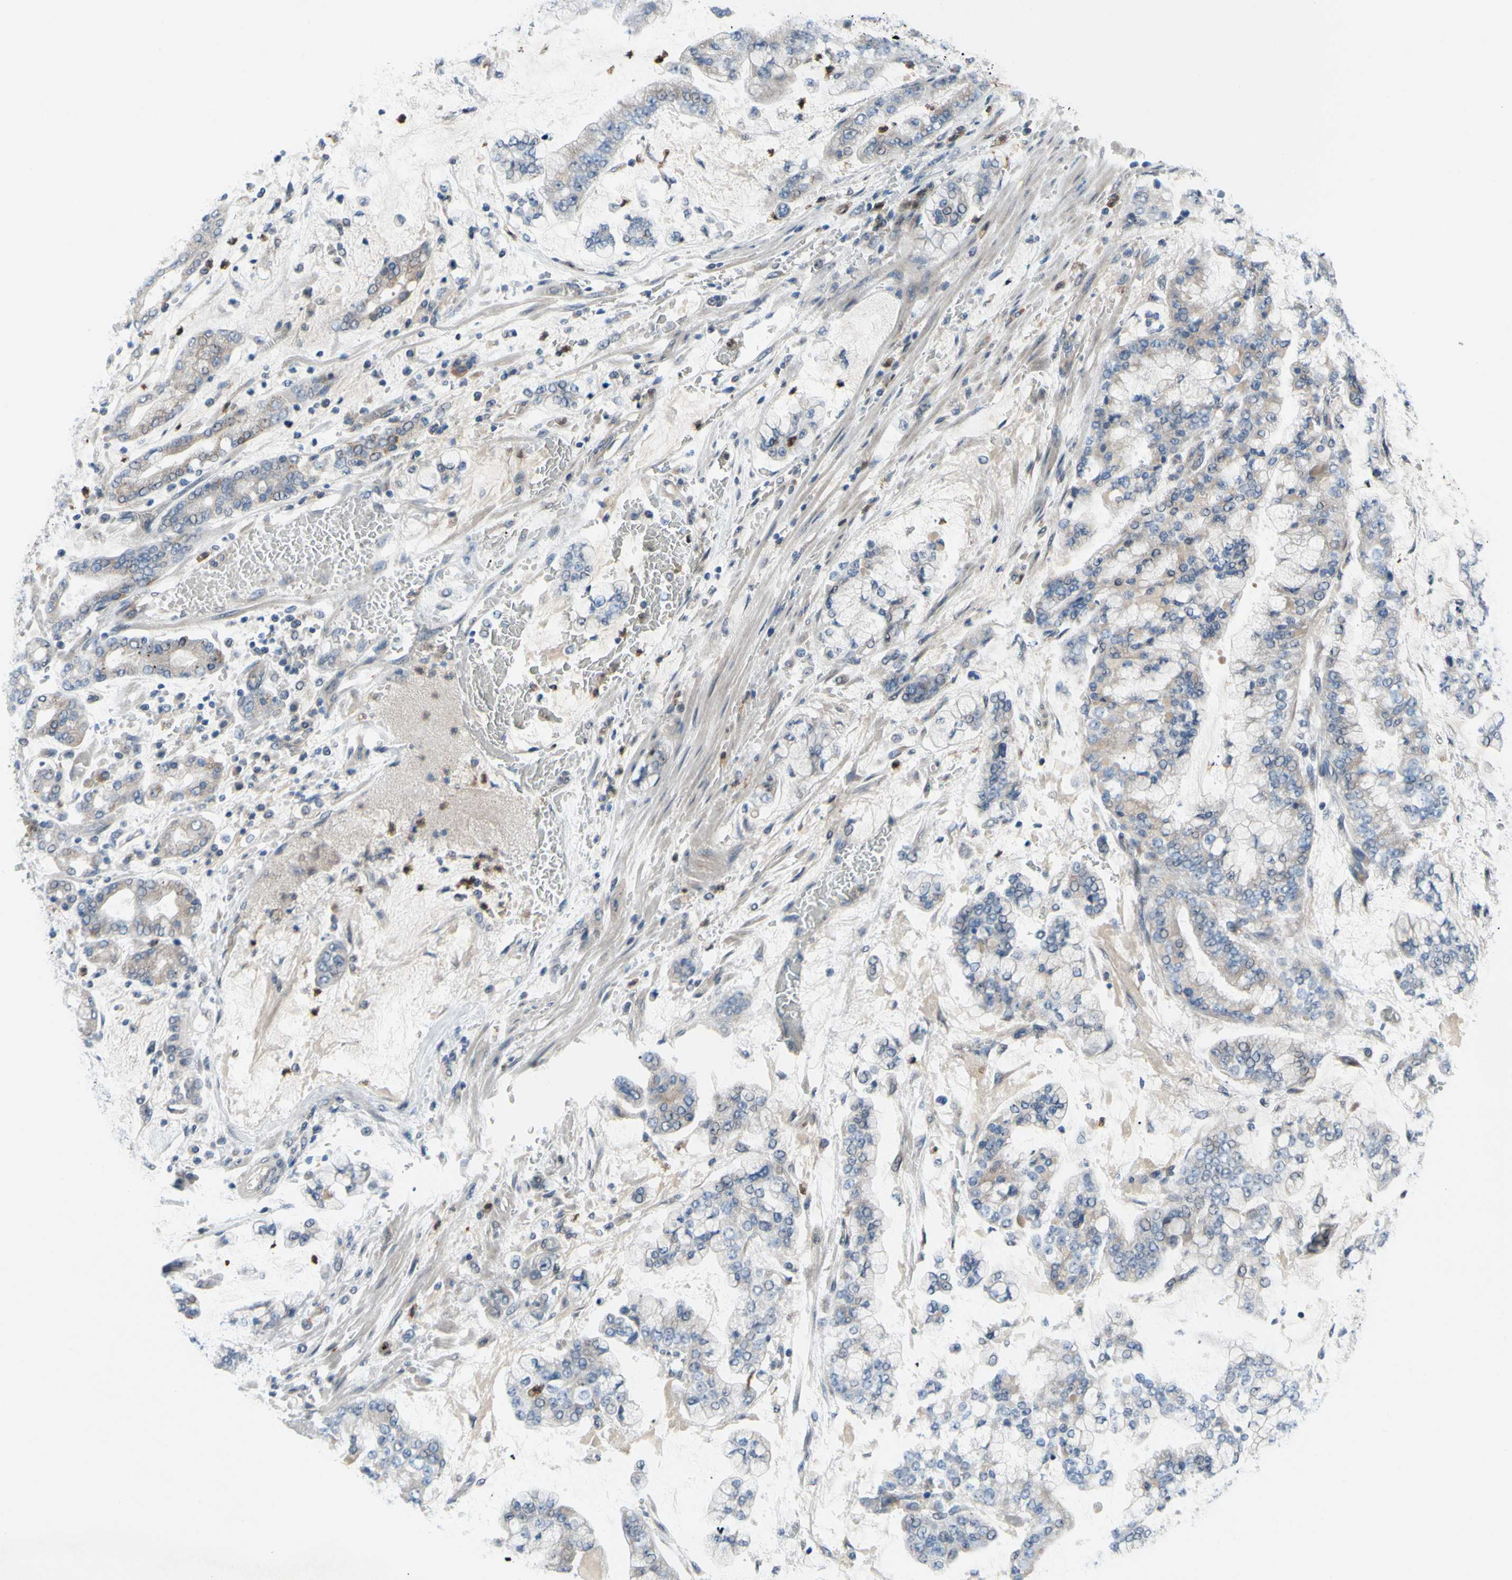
{"staining": {"intensity": "weak", "quantity": ">75%", "location": "cytoplasmic/membranous"}, "tissue": "stomach cancer", "cell_type": "Tumor cells", "image_type": "cancer", "snomed": [{"axis": "morphology", "description": "Normal tissue, NOS"}, {"axis": "morphology", "description": "Adenocarcinoma, NOS"}, {"axis": "topography", "description": "Stomach, upper"}, {"axis": "topography", "description": "Stomach"}], "caption": "High-power microscopy captured an immunohistochemistry photomicrograph of adenocarcinoma (stomach), revealing weak cytoplasmic/membranous staining in approximately >75% of tumor cells.", "gene": "GRAMD2B", "patient": {"sex": "male", "age": 76}}